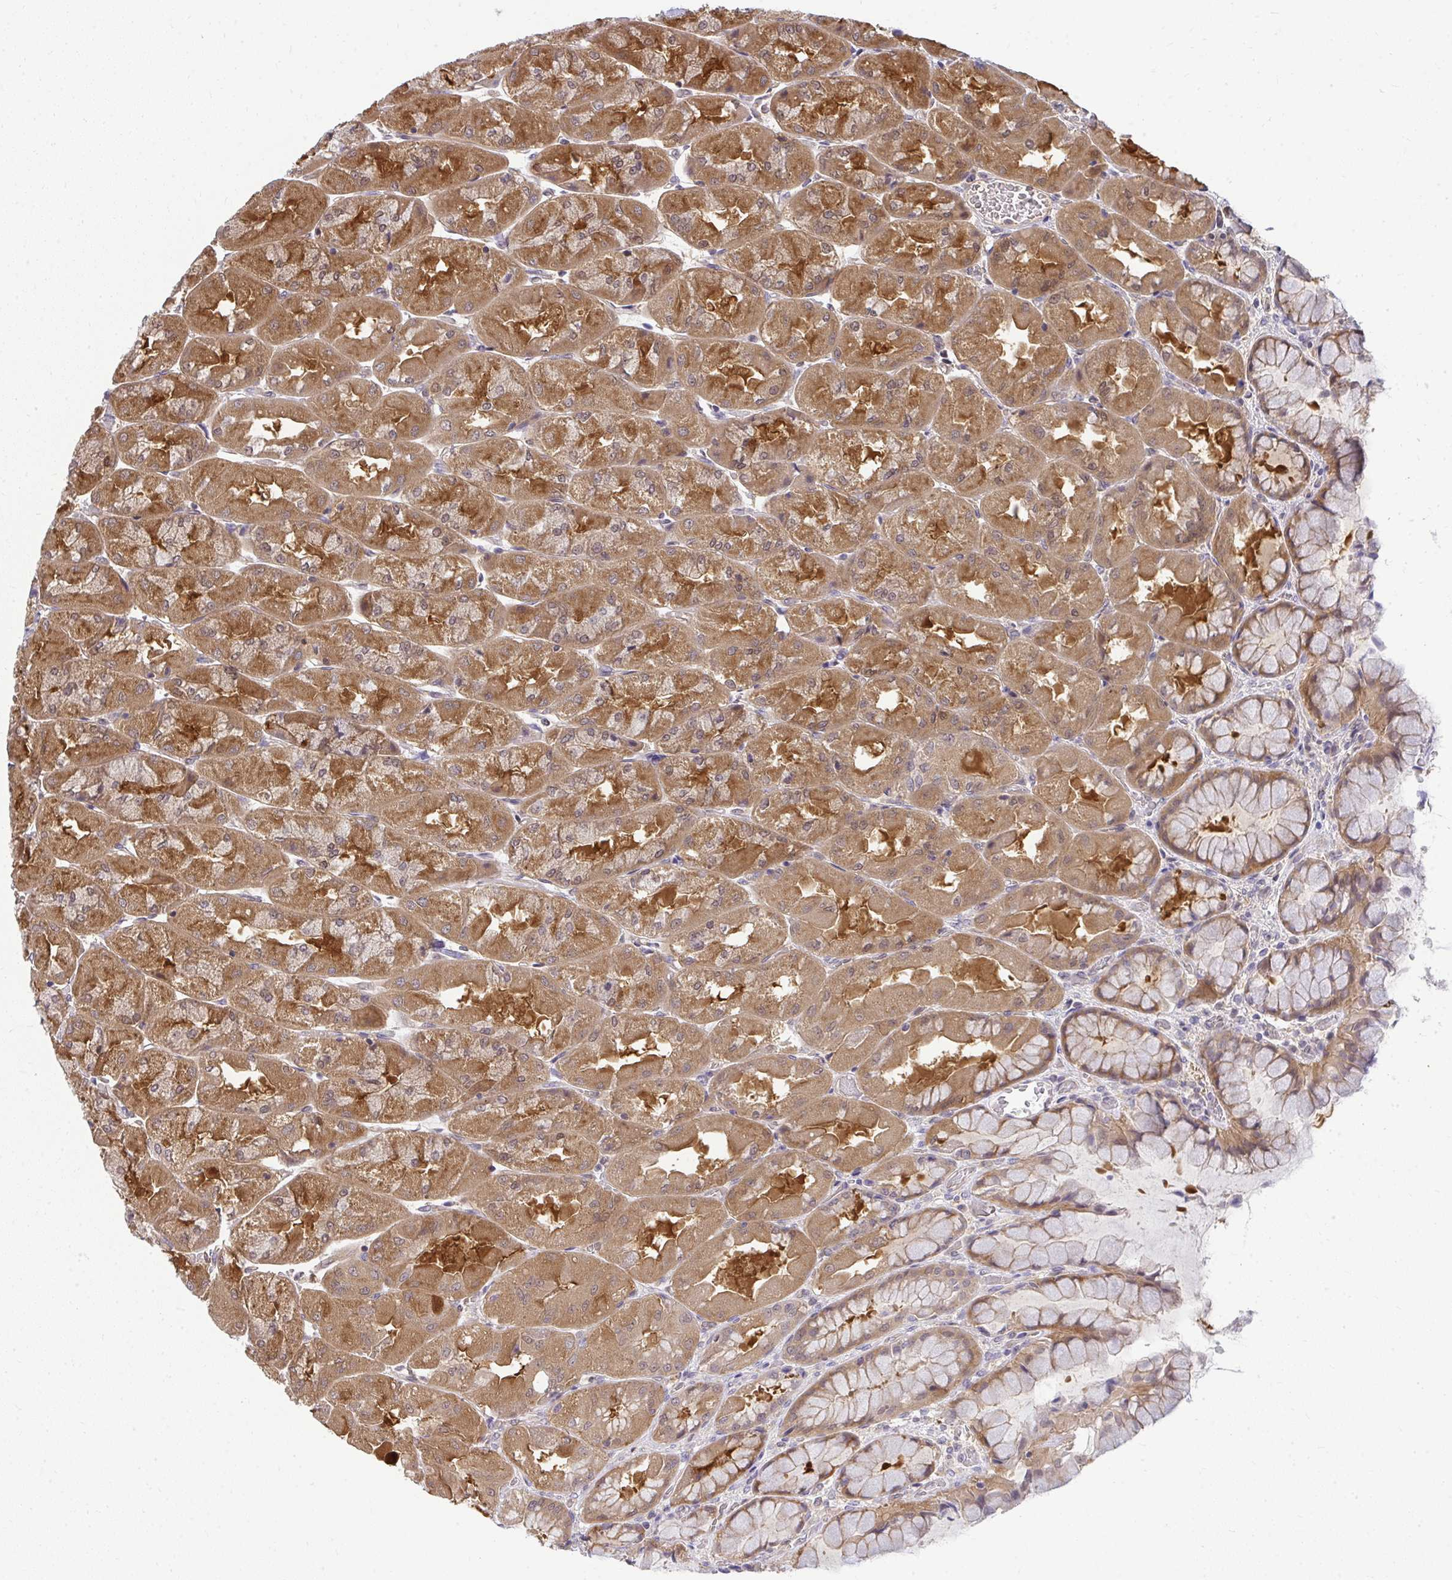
{"staining": {"intensity": "moderate", "quantity": ">75%", "location": "cytoplasmic/membranous"}, "tissue": "stomach", "cell_type": "Glandular cells", "image_type": "normal", "snomed": [{"axis": "morphology", "description": "Normal tissue, NOS"}, {"axis": "topography", "description": "Stomach"}], "caption": "An immunohistochemistry (IHC) image of normal tissue is shown. Protein staining in brown shows moderate cytoplasmic/membranous positivity in stomach within glandular cells.", "gene": "HDHD2", "patient": {"sex": "female", "age": 61}}